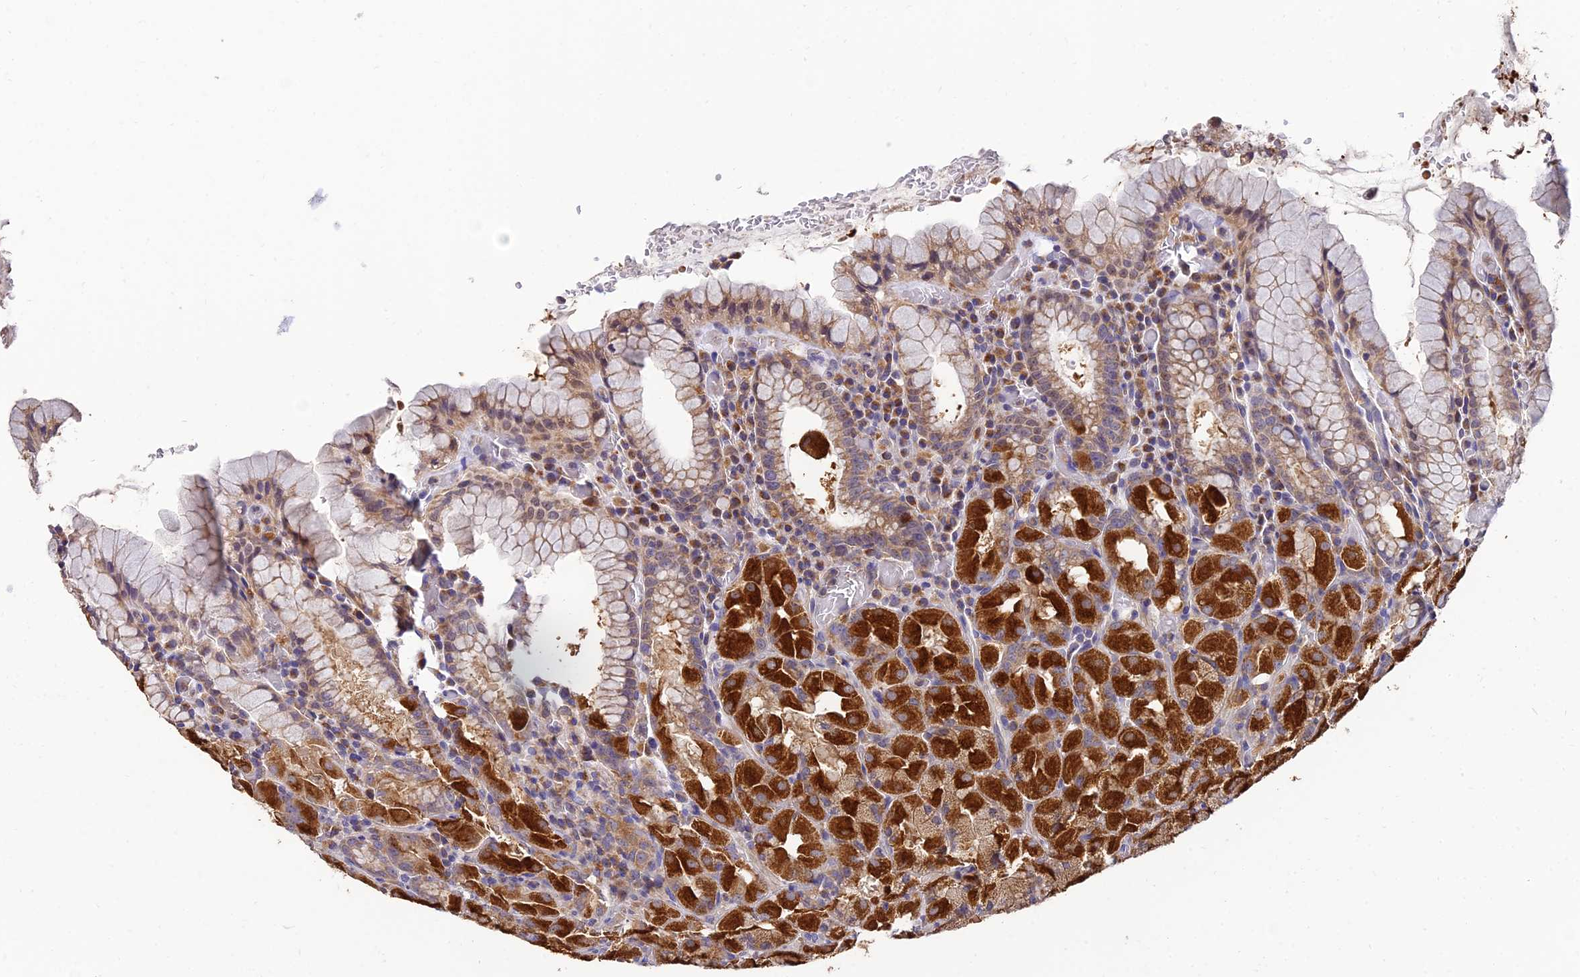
{"staining": {"intensity": "strong", "quantity": "25%-75%", "location": "cytoplasmic/membranous"}, "tissue": "stomach", "cell_type": "Glandular cells", "image_type": "normal", "snomed": [{"axis": "morphology", "description": "Normal tissue, NOS"}, {"axis": "topography", "description": "Stomach, upper"}, {"axis": "topography", "description": "Stomach, lower"}], "caption": "The image reveals a brown stain indicating the presence of a protein in the cytoplasmic/membranous of glandular cells in stomach.", "gene": "ARL8A", "patient": {"sex": "male", "age": 80}}